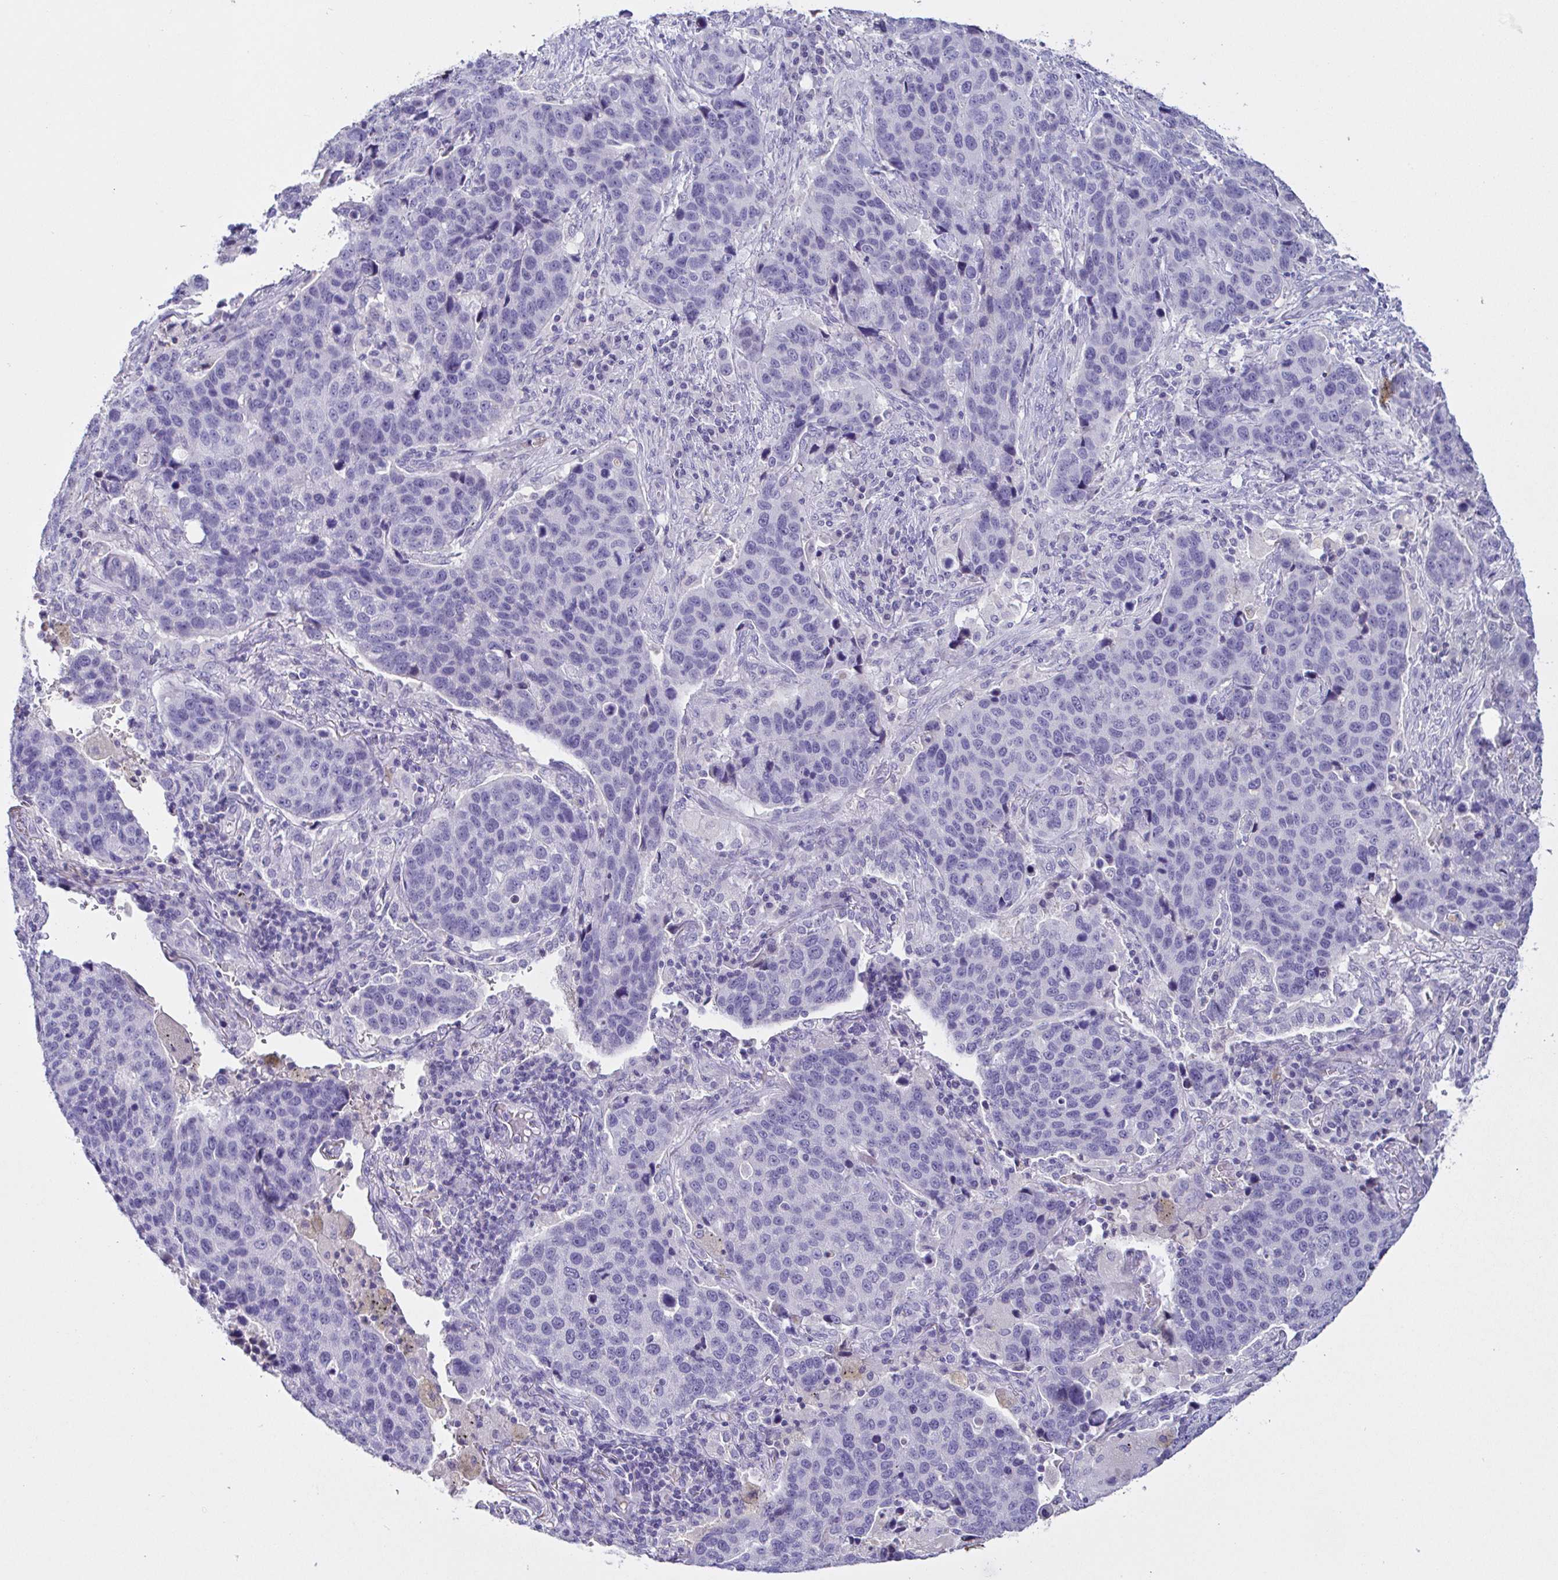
{"staining": {"intensity": "negative", "quantity": "none", "location": "none"}, "tissue": "lung cancer", "cell_type": "Tumor cells", "image_type": "cancer", "snomed": [{"axis": "morphology", "description": "Squamous cell carcinoma, NOS"}, {"axis": "topography", "description": "Lymph node"}, {"axis": "topography", "description": "Lung"}], "caption": "Immunohistochemistry (IHC) photomicrograph of neoplastic tissue: human lung cancer (squamous cell carcinoma) stained with DAB (3,3'-diaminobenzidine) exhibits no significant protein staining in tumor cells.", "gene": "SAA4", "patient": {"sex": "male", "age": 61}}